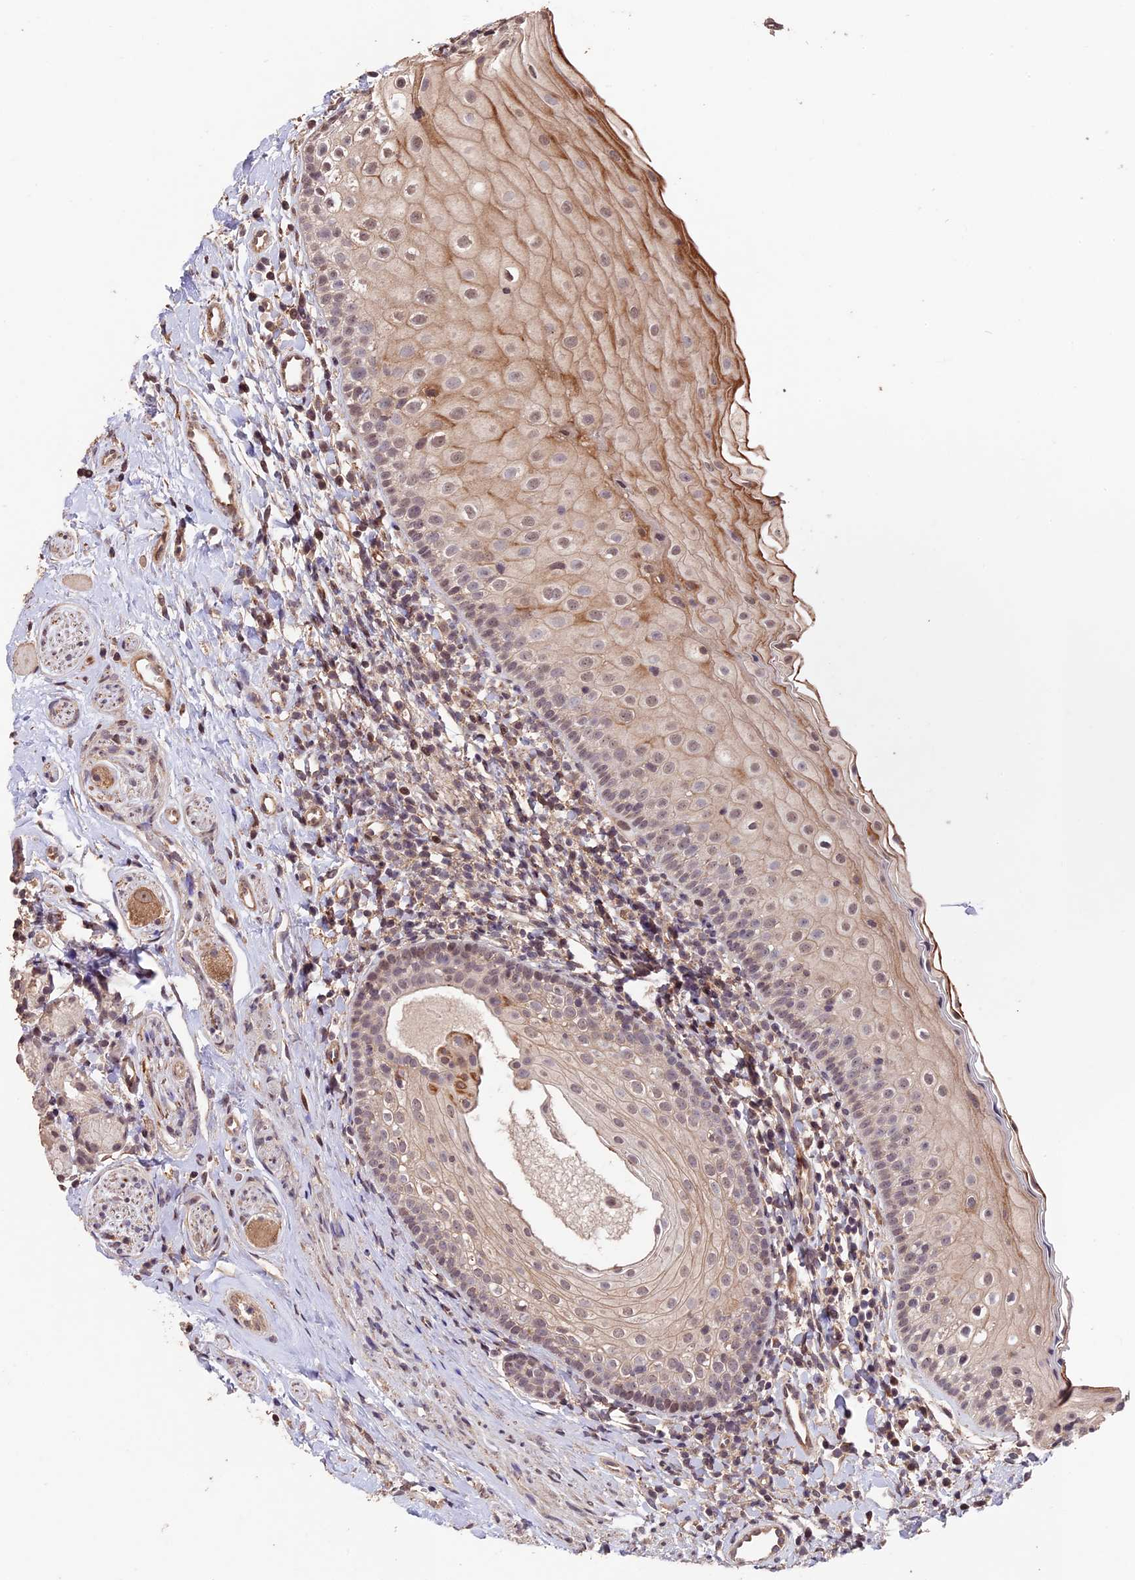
{"staining": {"intensity": "moderate", "quantity": "<25%", "location": "cytoplasmic/membranous"}, "tissue": "oral mucosa", "cell_type": "Squamous epithelial cells", "image_type": "normal", "snomed": [{"axis": "morphology", "description": "Normal tissue, NOS"}, {"axis": "topography", "description": "Oral tissue"}], "caption": "Oral mucosa stained with DAB (3,3'-diaminobenzidine) immunohistochemistry (IHC) exhibits low levels of moderate cytoplasmic/membranous positivity in approximately <25% of squamous epithelial cells.", "gene": "GNB5", "patient": {"sex": "male", "age": 46}}